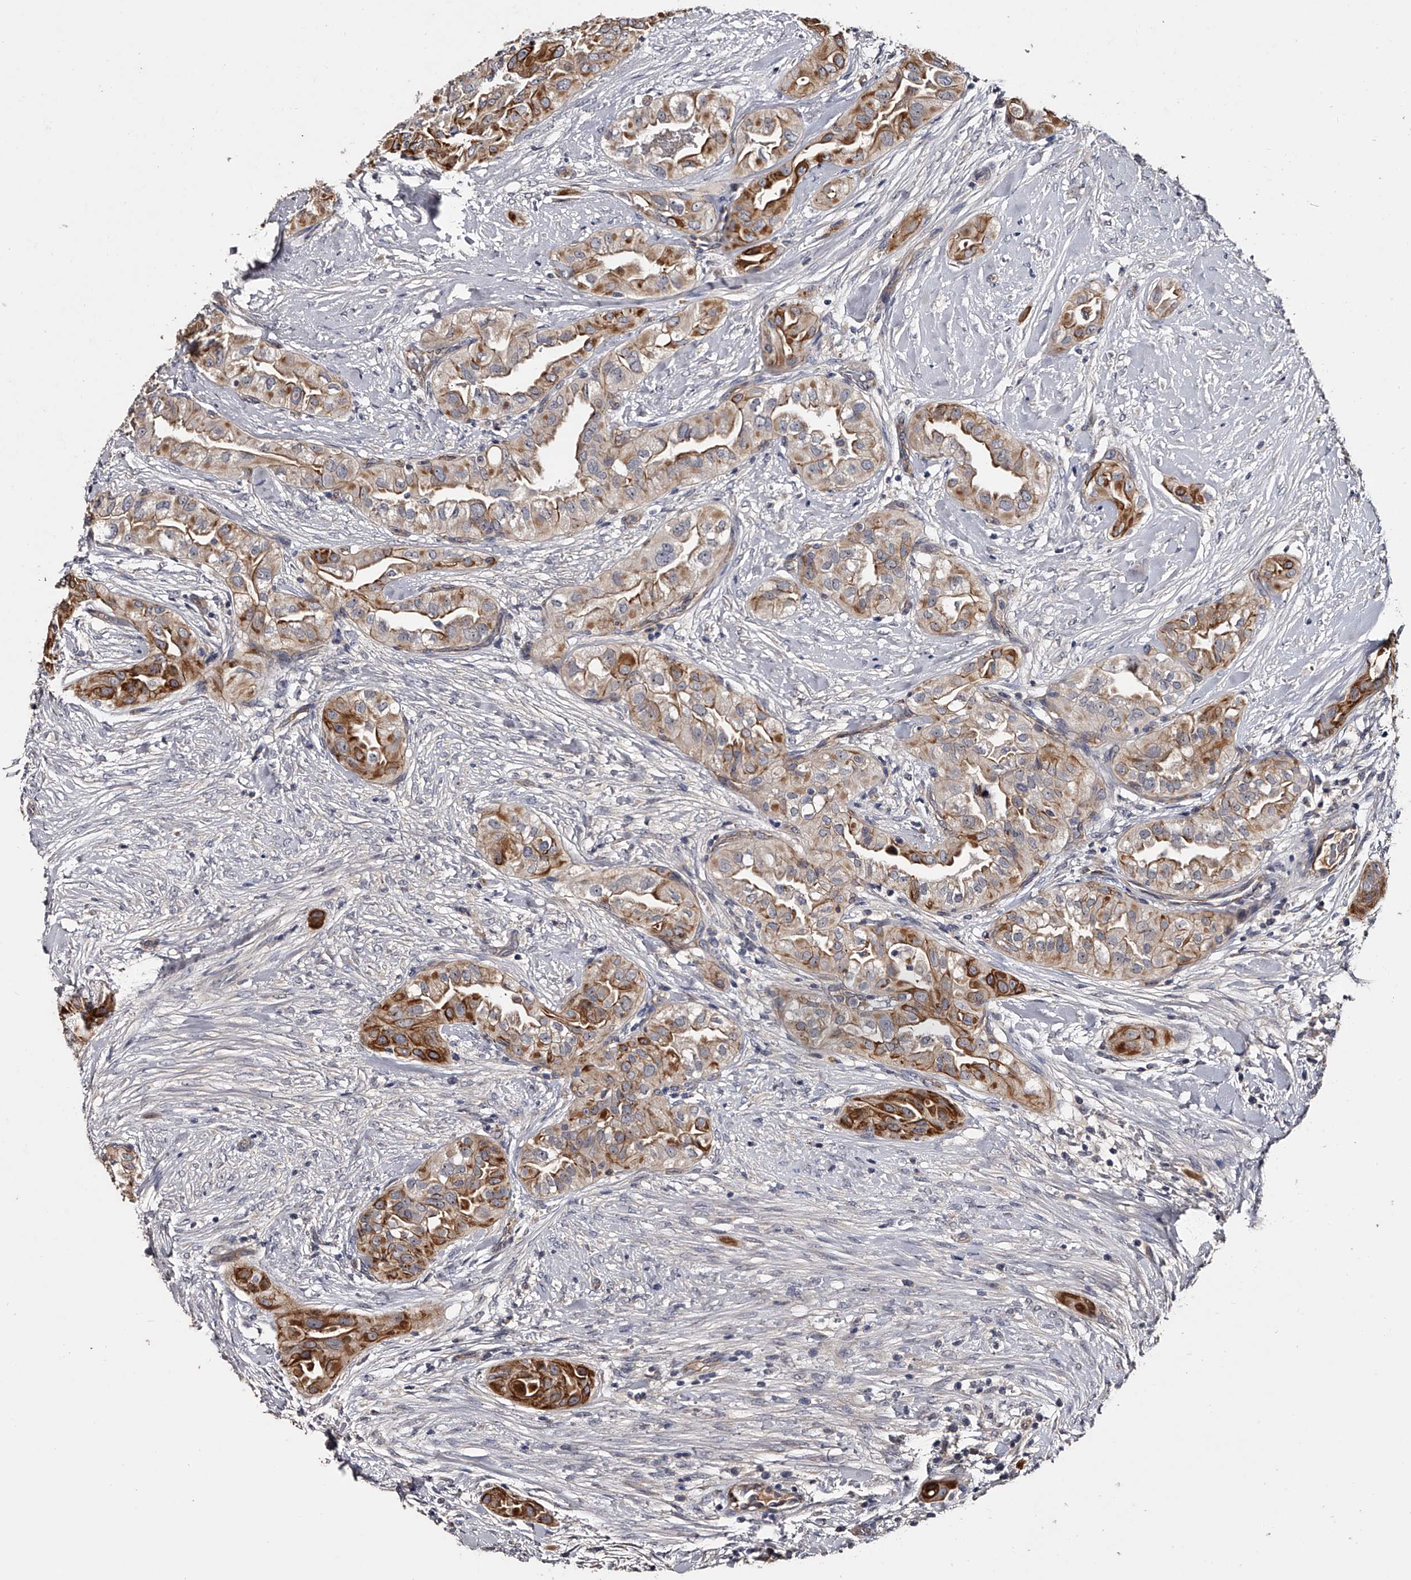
{"staining": {"intensity": "strong", "quantity": "25%-75%", "location": "cytoplasmic/membranous"}, "tissue": "thyroid cancer", "cell_type": "Tumor cells", "image_type": "cancer", "snomed": [{"axis": "morphology", "description": "Papillary adenocarcinoma, NOS"}, {"axis": "topography", "description": "Thyroid gland"}], "caption": "Thyroid papillary adenocarcinoma stained with a protein marker reveals strong staining in tumor cells.", "gene": "MDN1", "patient": {"sex": "female", "age": 59}}